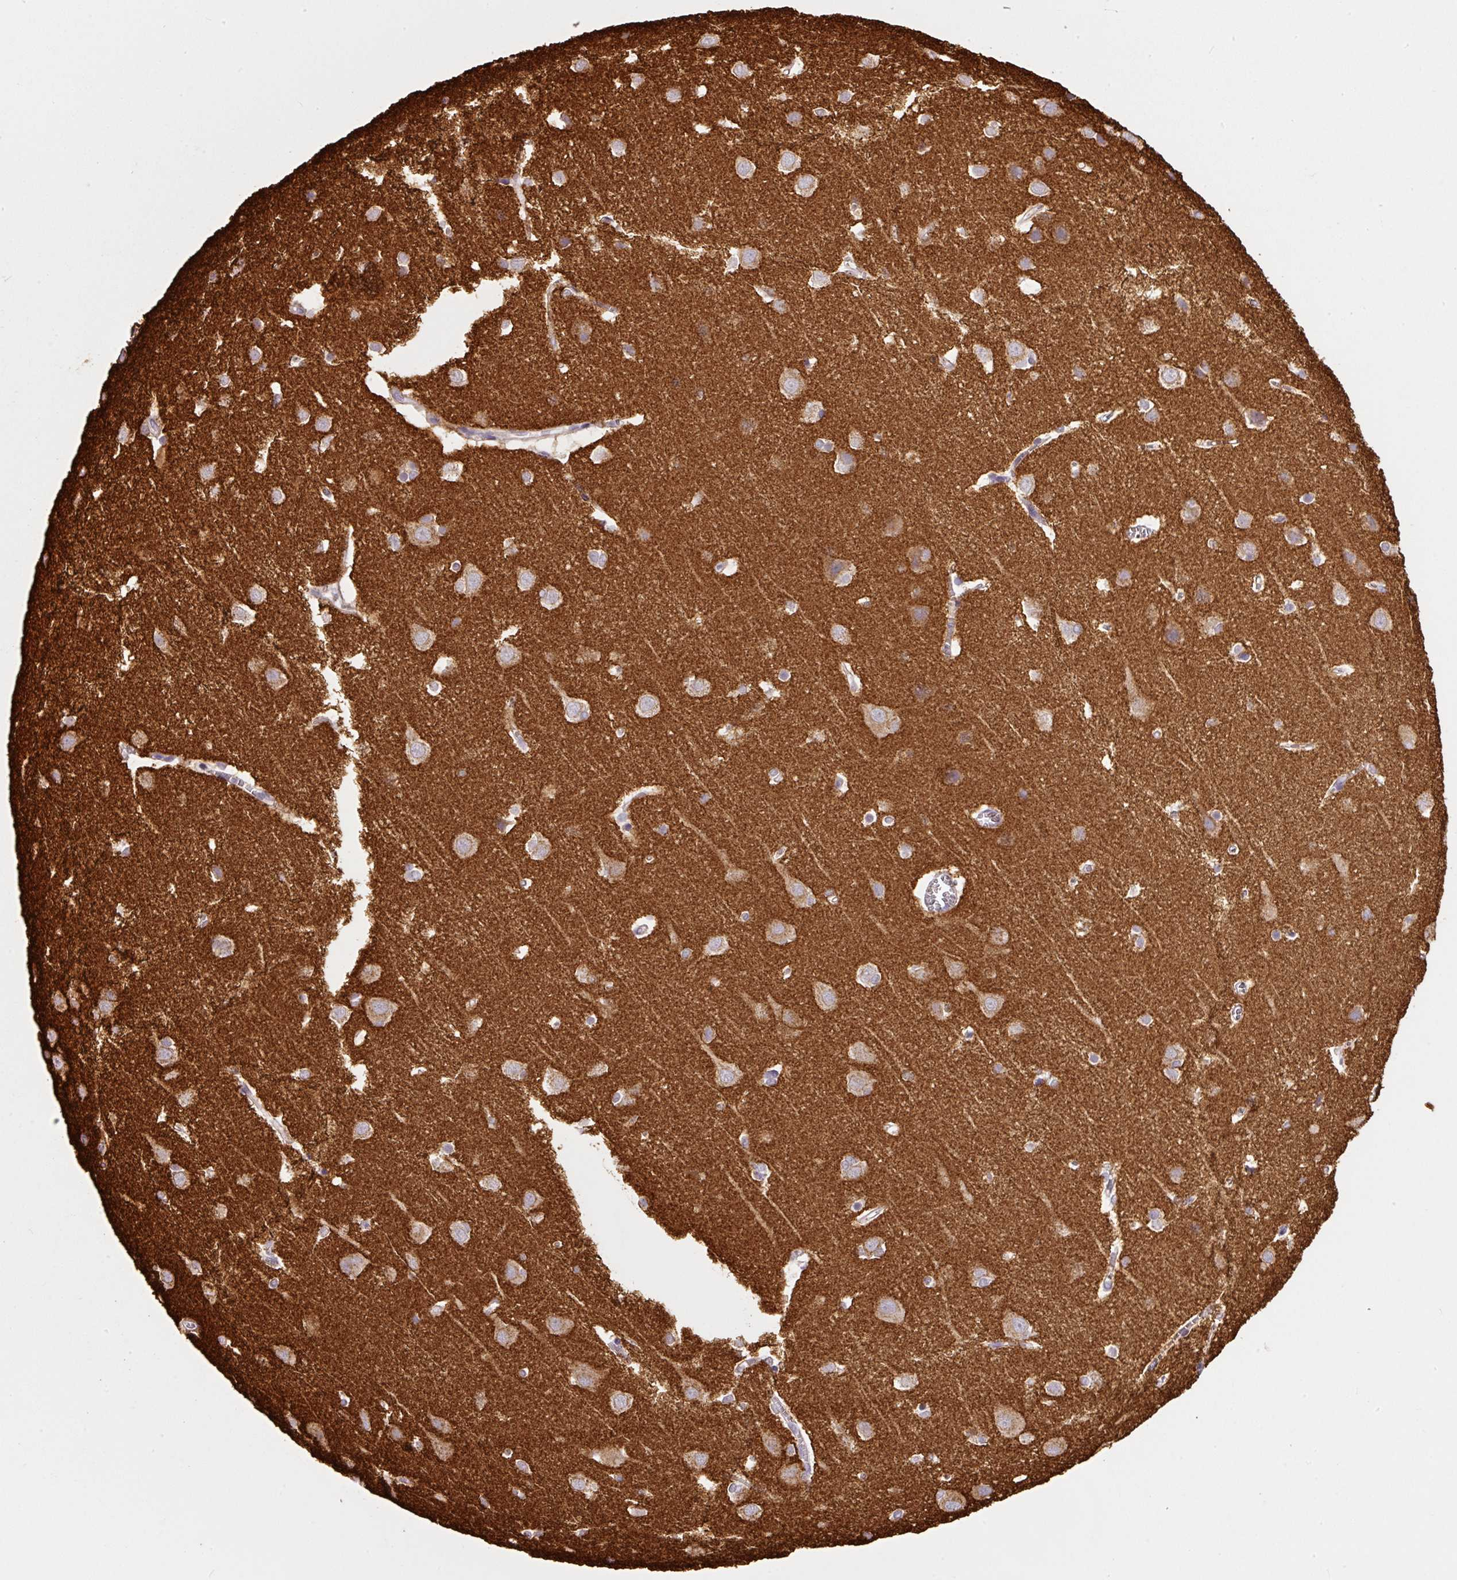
{"staining": {"intensity": "negative", "quantity": "none", "location": "none"}, "tissue": "cerebral cortex", "cell_type": "Endothelial cells", "image_type": "normal", "snomed": [{"axis": "morphology", "description": "Normal tissue, NOS"}, {"axis": "topography", "description": "Cerebral cortex"}], "caption": "Cerebral cortex stained for a protein using immunohistochemistry (IHC) reveals no staining endothelial cells.", "gene": "SYP", "patient": {"sex": "male", "age": 37}}